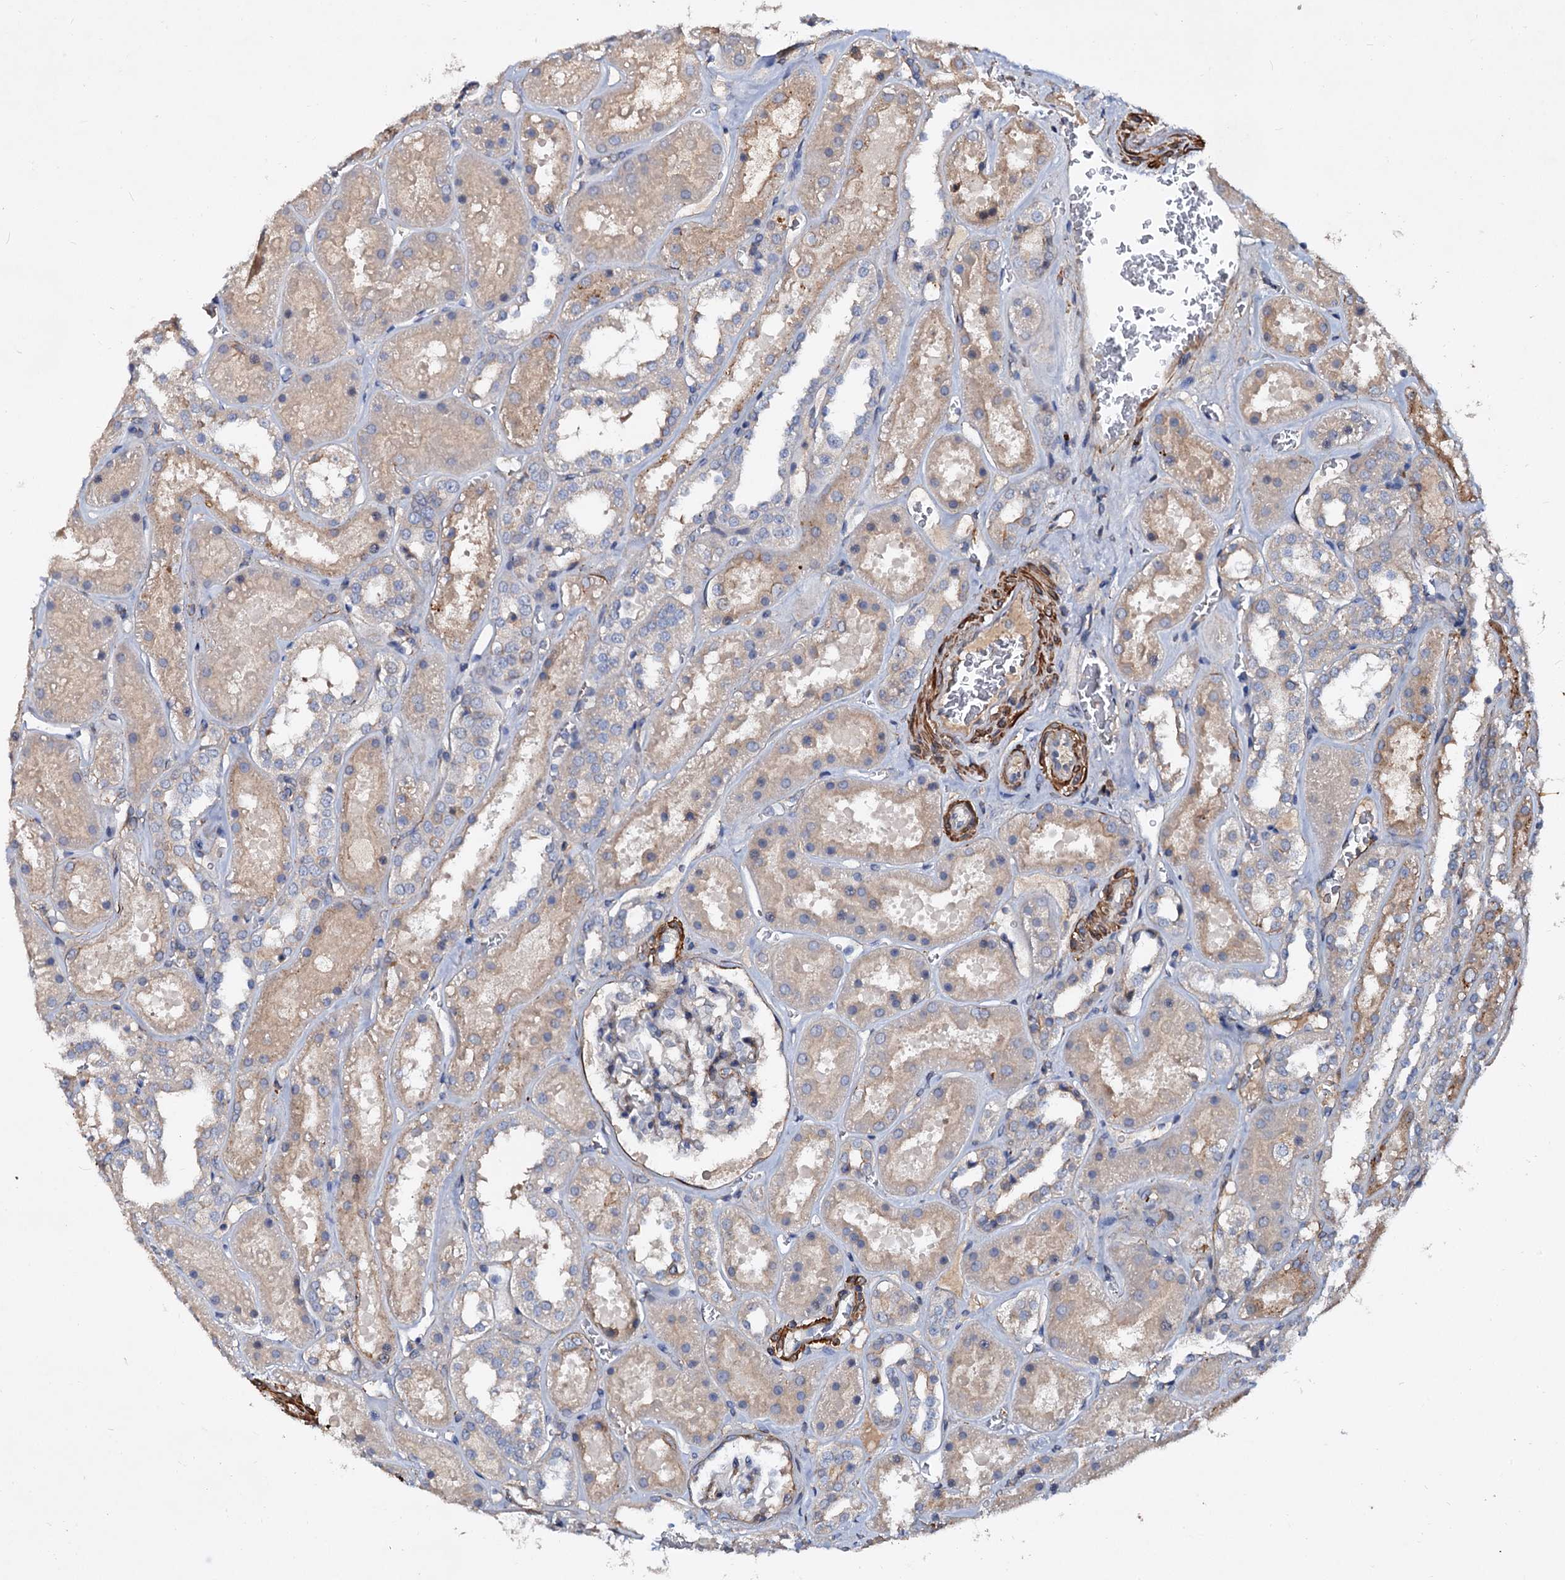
{"staining": {"intensity": "moderate", "quantity": "<25%", "location": "cytoplasmic/membranous"}, "tissue": "kidney", "cell_type": "Cells in glomeruli", "image_type": "normal", "snomed": [{"axis": "morphology", "description": "Normal tissue, NOS"}, {"axis": "topography", "description": "Kidney"}], "caption": "Immunohistochemistry of benign human kidney exhibits low levels of moderate cytoplasmic/membranous expression in about <25% of cells in glomeruli.", "gene": "ISM2", "patient": {"sex": "female", "age": 41}}